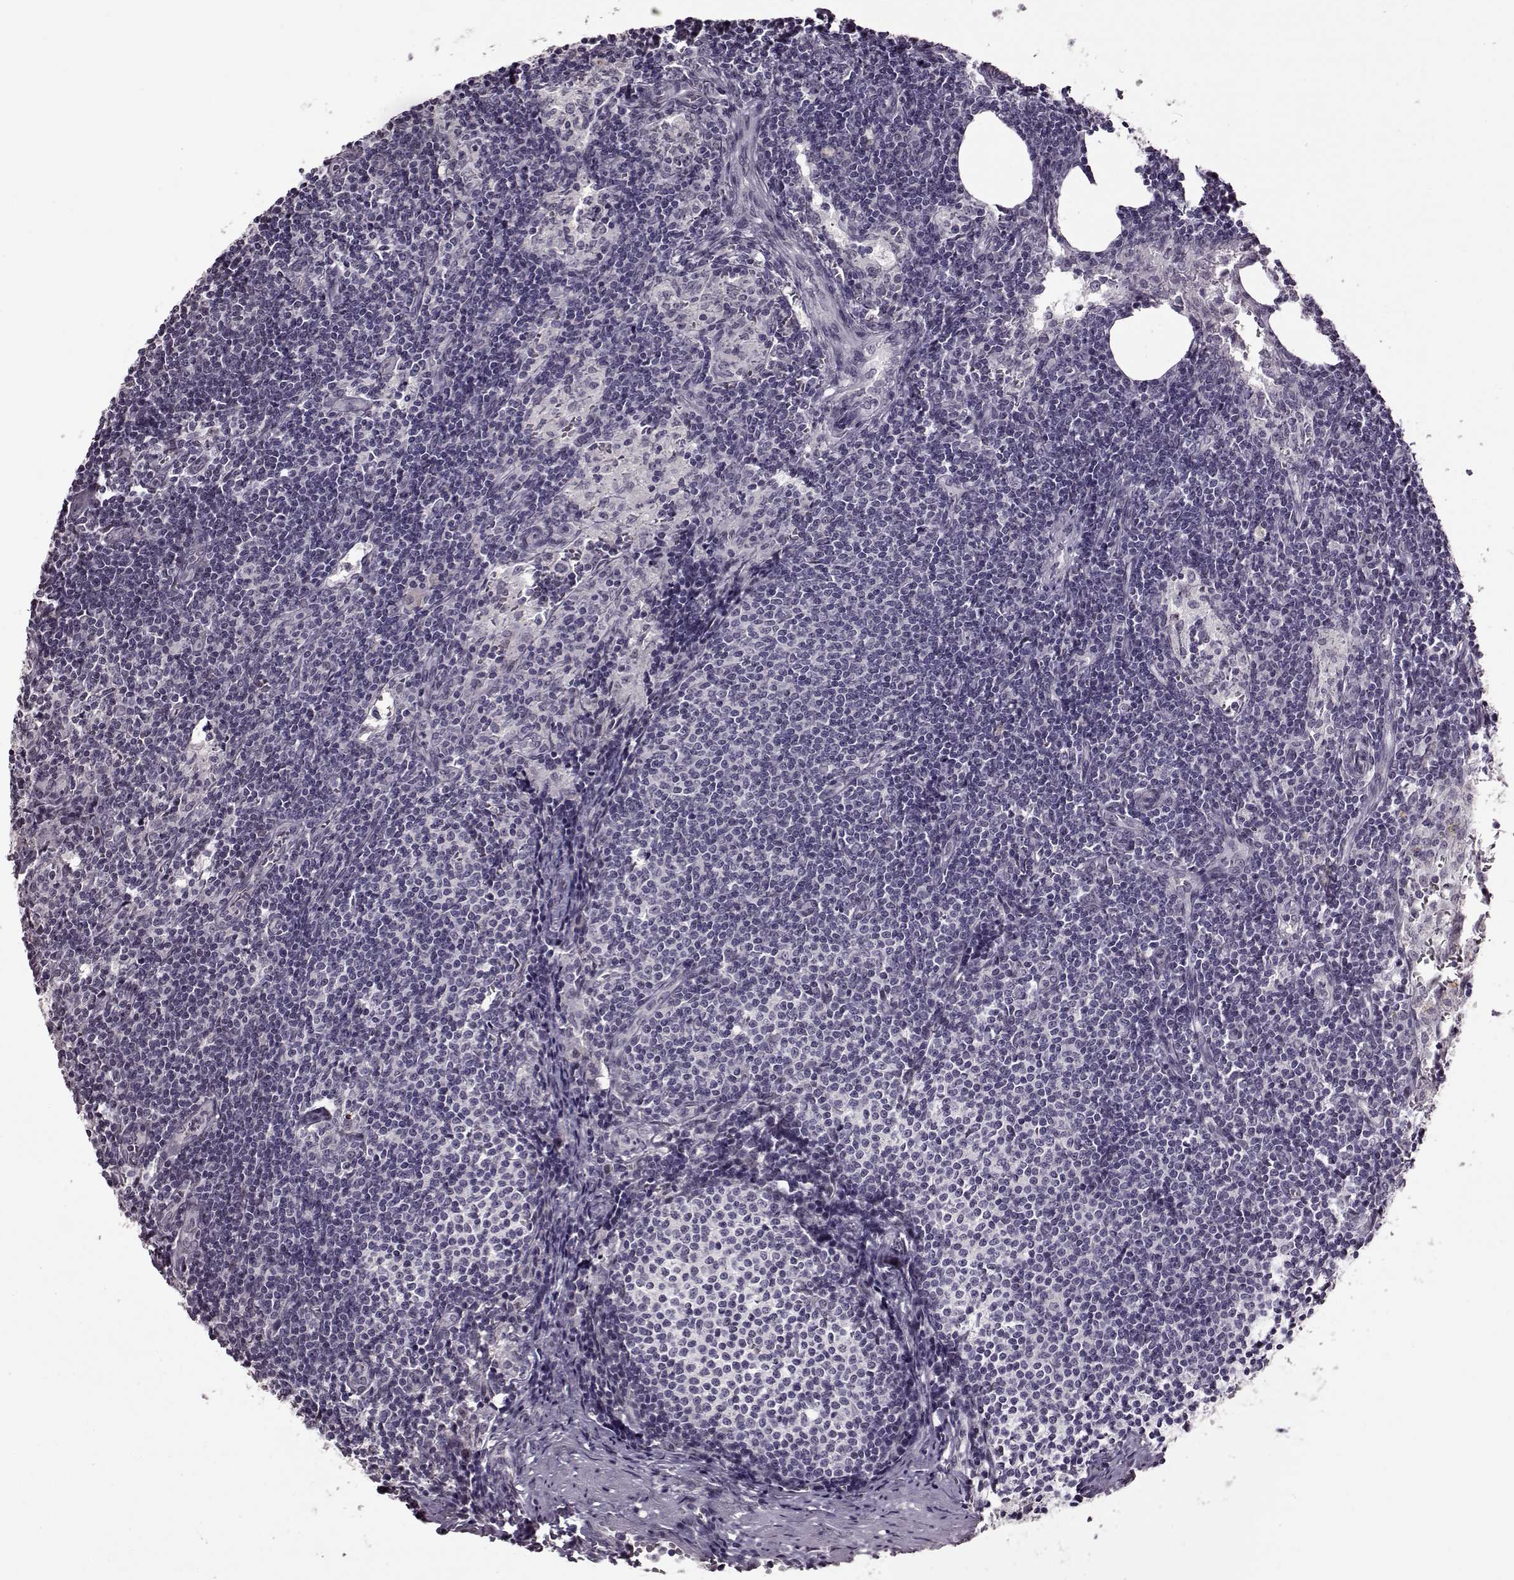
{"staining": {"intensity": "negative", "quantity": "none", "location": "none"}, "tissue": "lymph node", "cell_type": "Germinal center cells", "image_type": "normal", "snomed": [{"axis": "morphology", "description": "Normal tissue, NOS"}, {"axis": "topography", "description": "Lymph node"}], "caption": "Immunohistochemistry (IHC) of benign lymph node reveals no staining in germinal center cells.", "gene": "STX1A", "patient": {"sex": "female", "age": 50}}